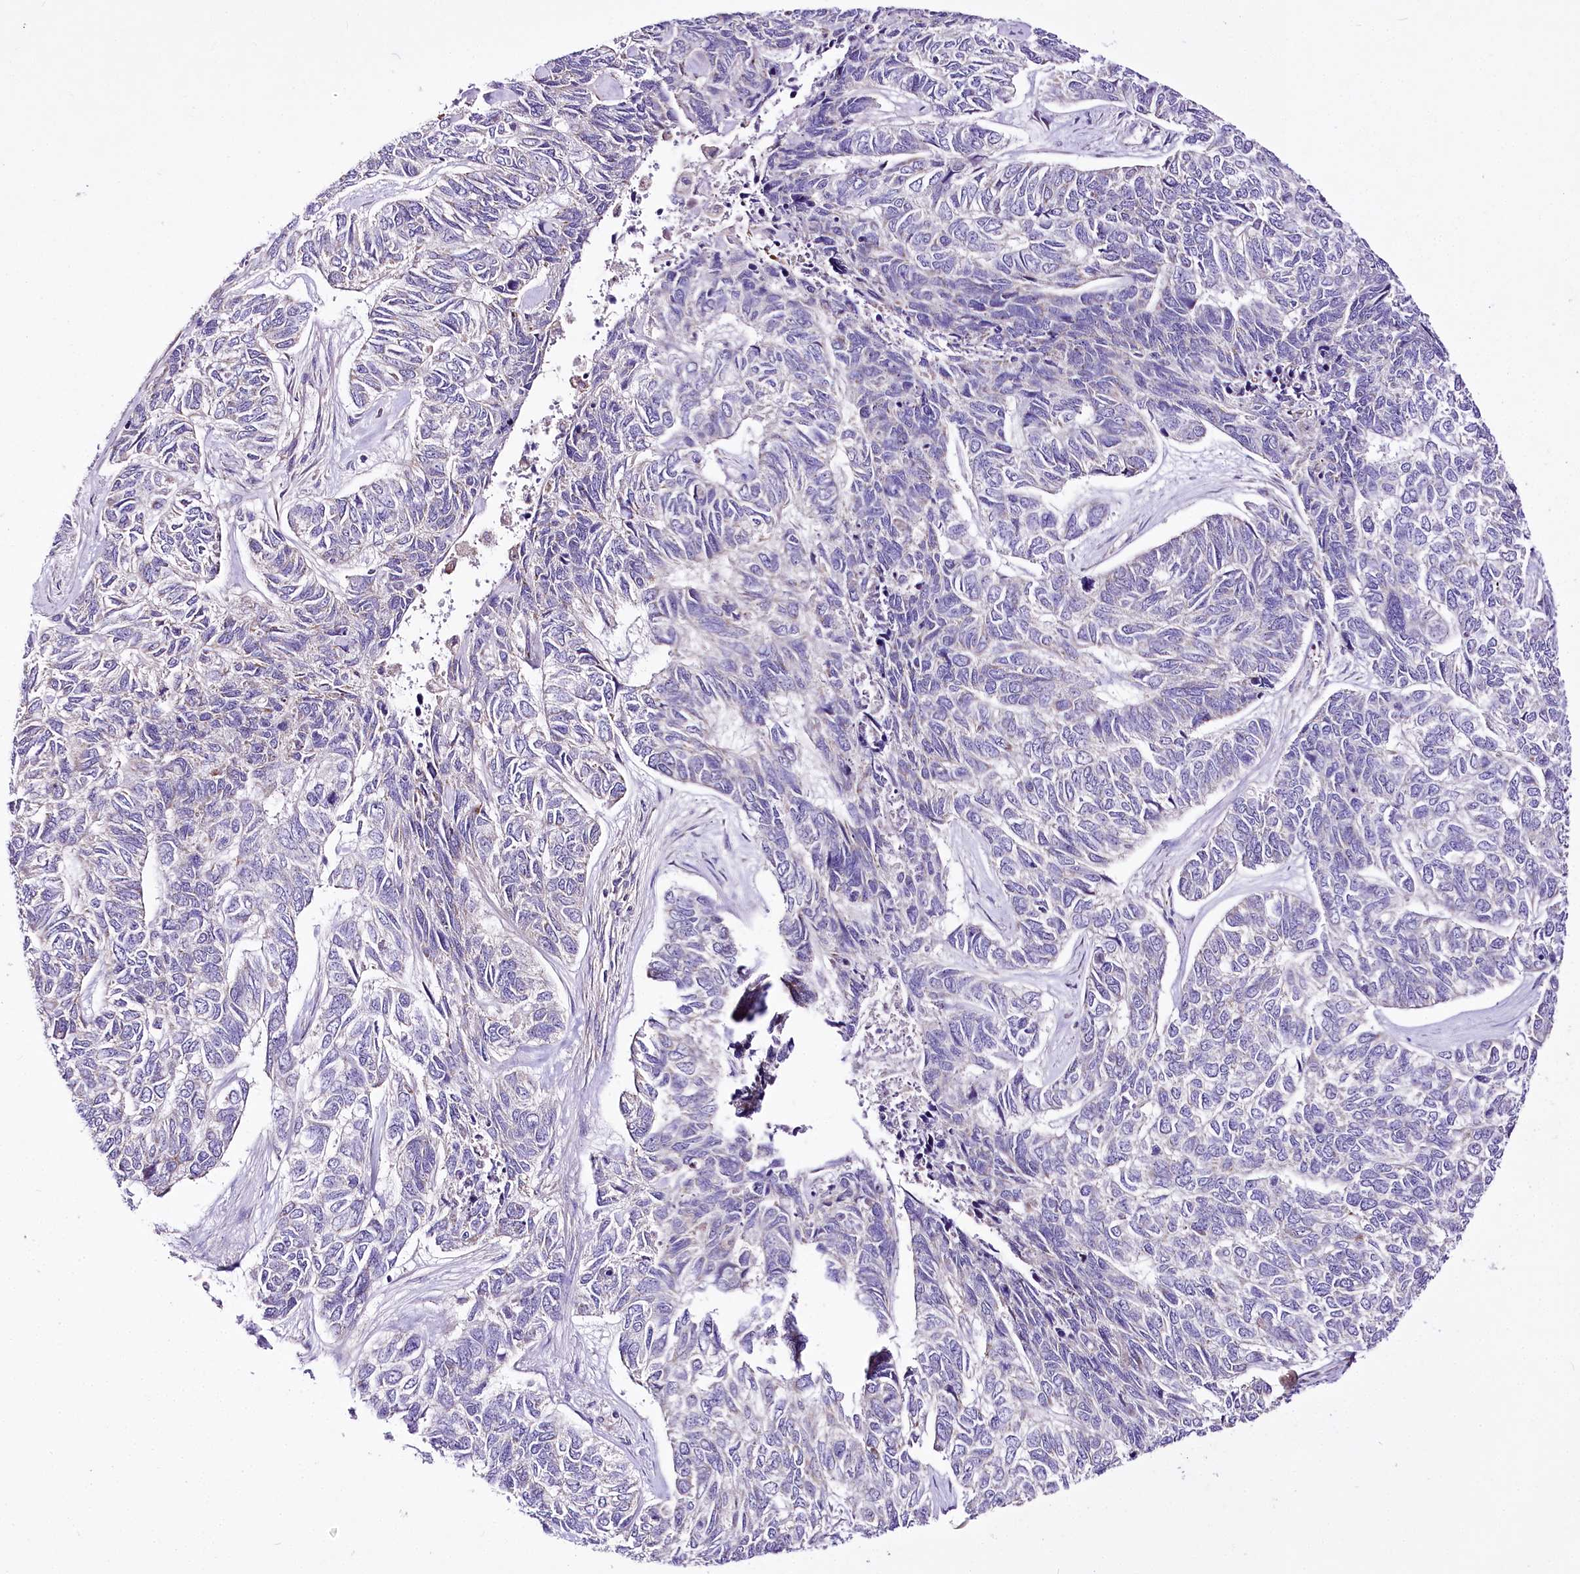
{"staining": {"intensity": "weak", "quantity": "<25%", "location": "cytoplasmic/membranous"}, "tissue": "skin cancer", "cell_type": "Tumor cells", "image_type": "cancer", "snomed": [{"axis": "morphology", "description": "Basal cell carcinoma"}, {"axis": "topography", "description": "Skin"}], "caption": "IHC histopathology image of human skin basal cell carcinoma stained for a protein (brown), which shows no staining in tumor cells. (DAB (3,3'-diaminobenzidine) immunohistochemistry, high magnification).", "gene": "ATE1", "patient": {"sex": "female", "age": 65}}